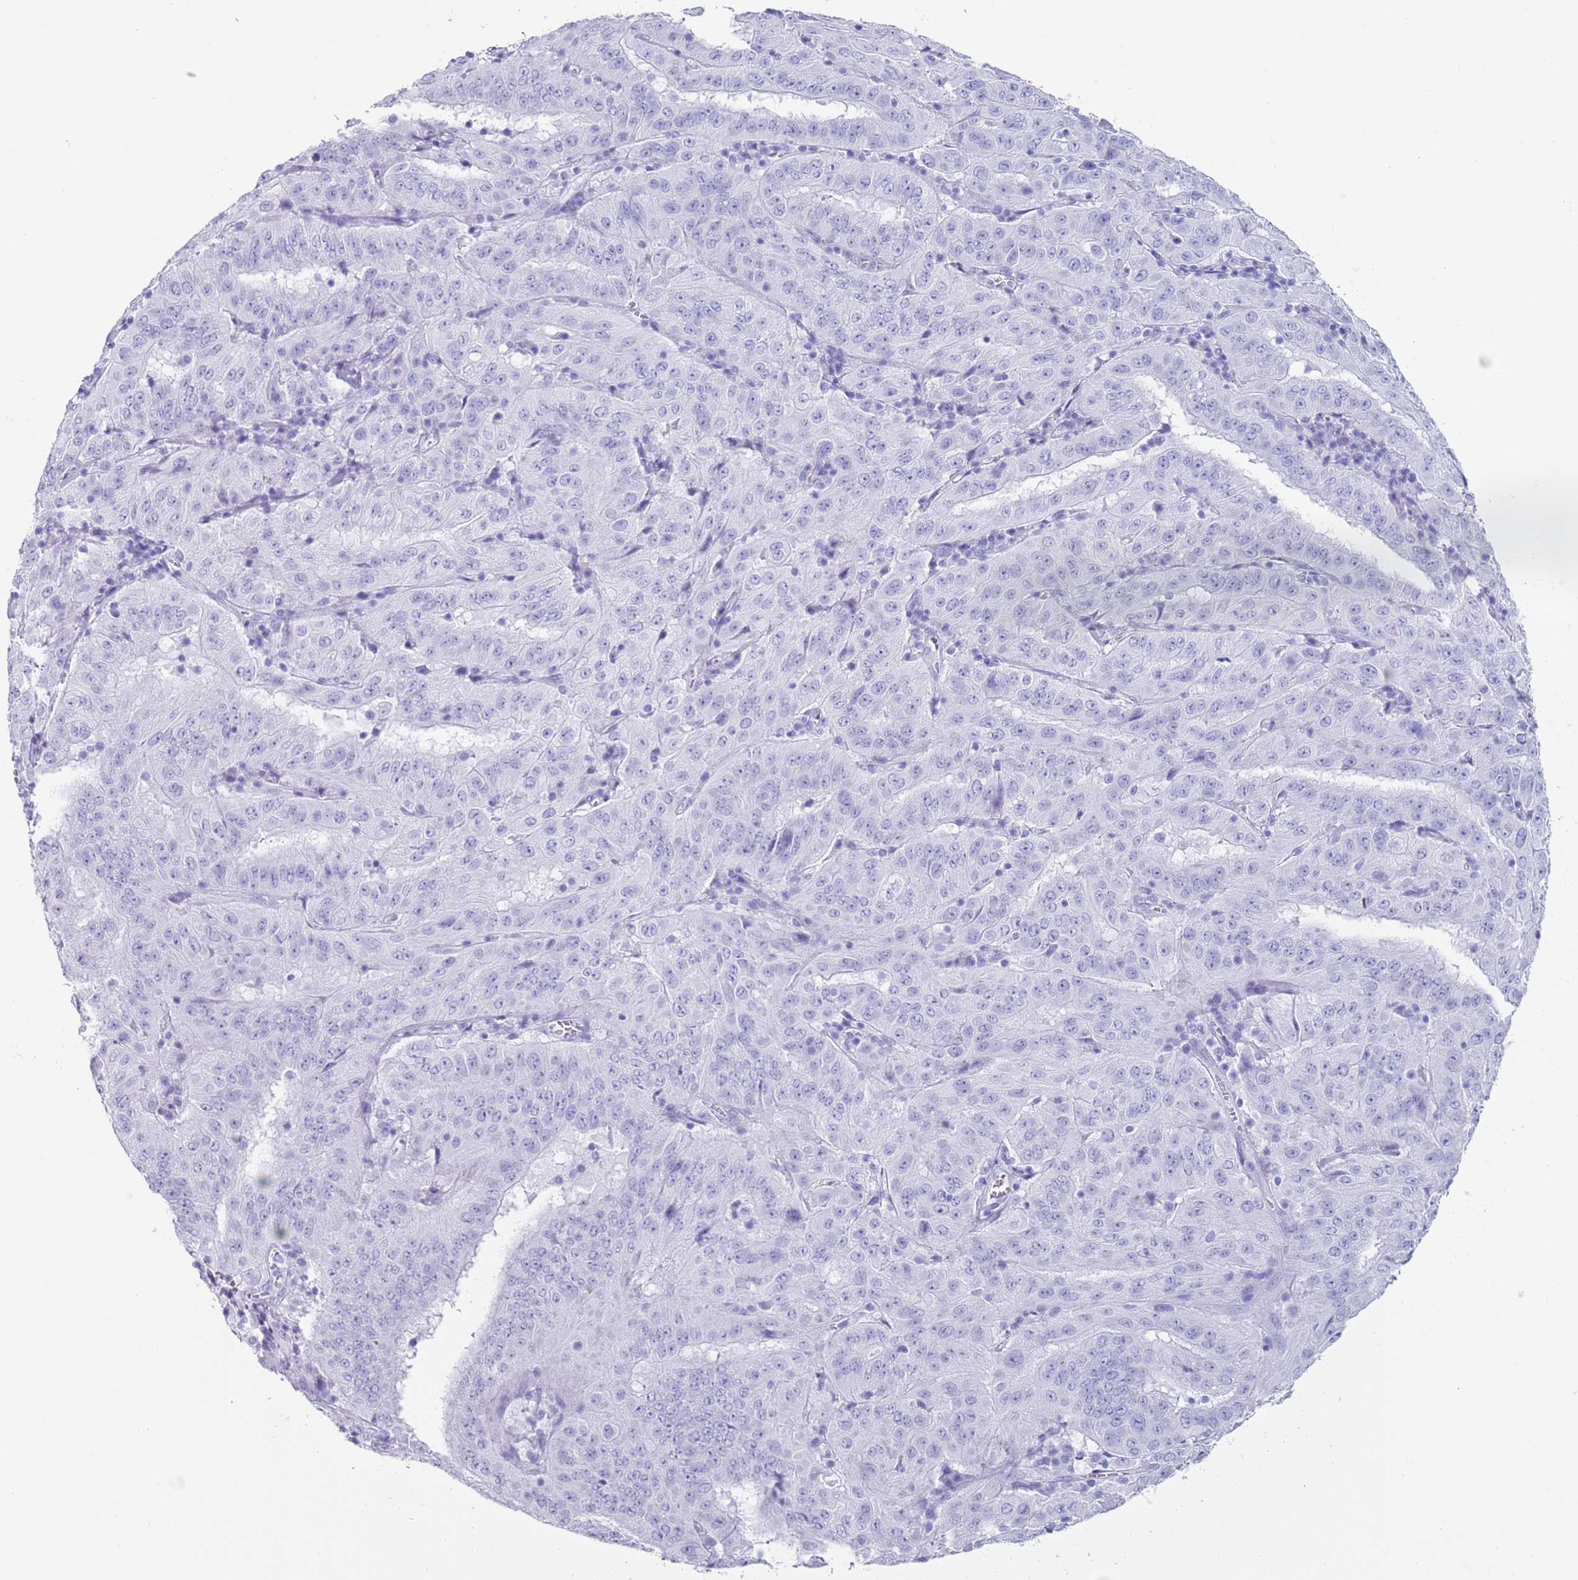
{"staining": {"intensity": "negative", "quantity": "none", "location": "none"}, "tissue": "pancreatic cancer", "cell_type": "Tumor cells", "image_type": "cancer", "snomed": [{"axis": "morphology", "description": "Adenocarcinoma, NOS"}, {"axis": "topography", "description": "Pancreas"}], "caption": "A photomicrograph of pancreatic cancer (adenocarcinoma) stained for a protein exhibits no brown staining in tumor cells. (Stains: DAB (3,3'-diaminobenzidine) immunohistochemistry (IHC) with hematoxylin counter stain, Microscopy: brightfield microscopy at high magnification).", "gene": "MYADML2", "patient": {"sex": "male", "age": 63}}